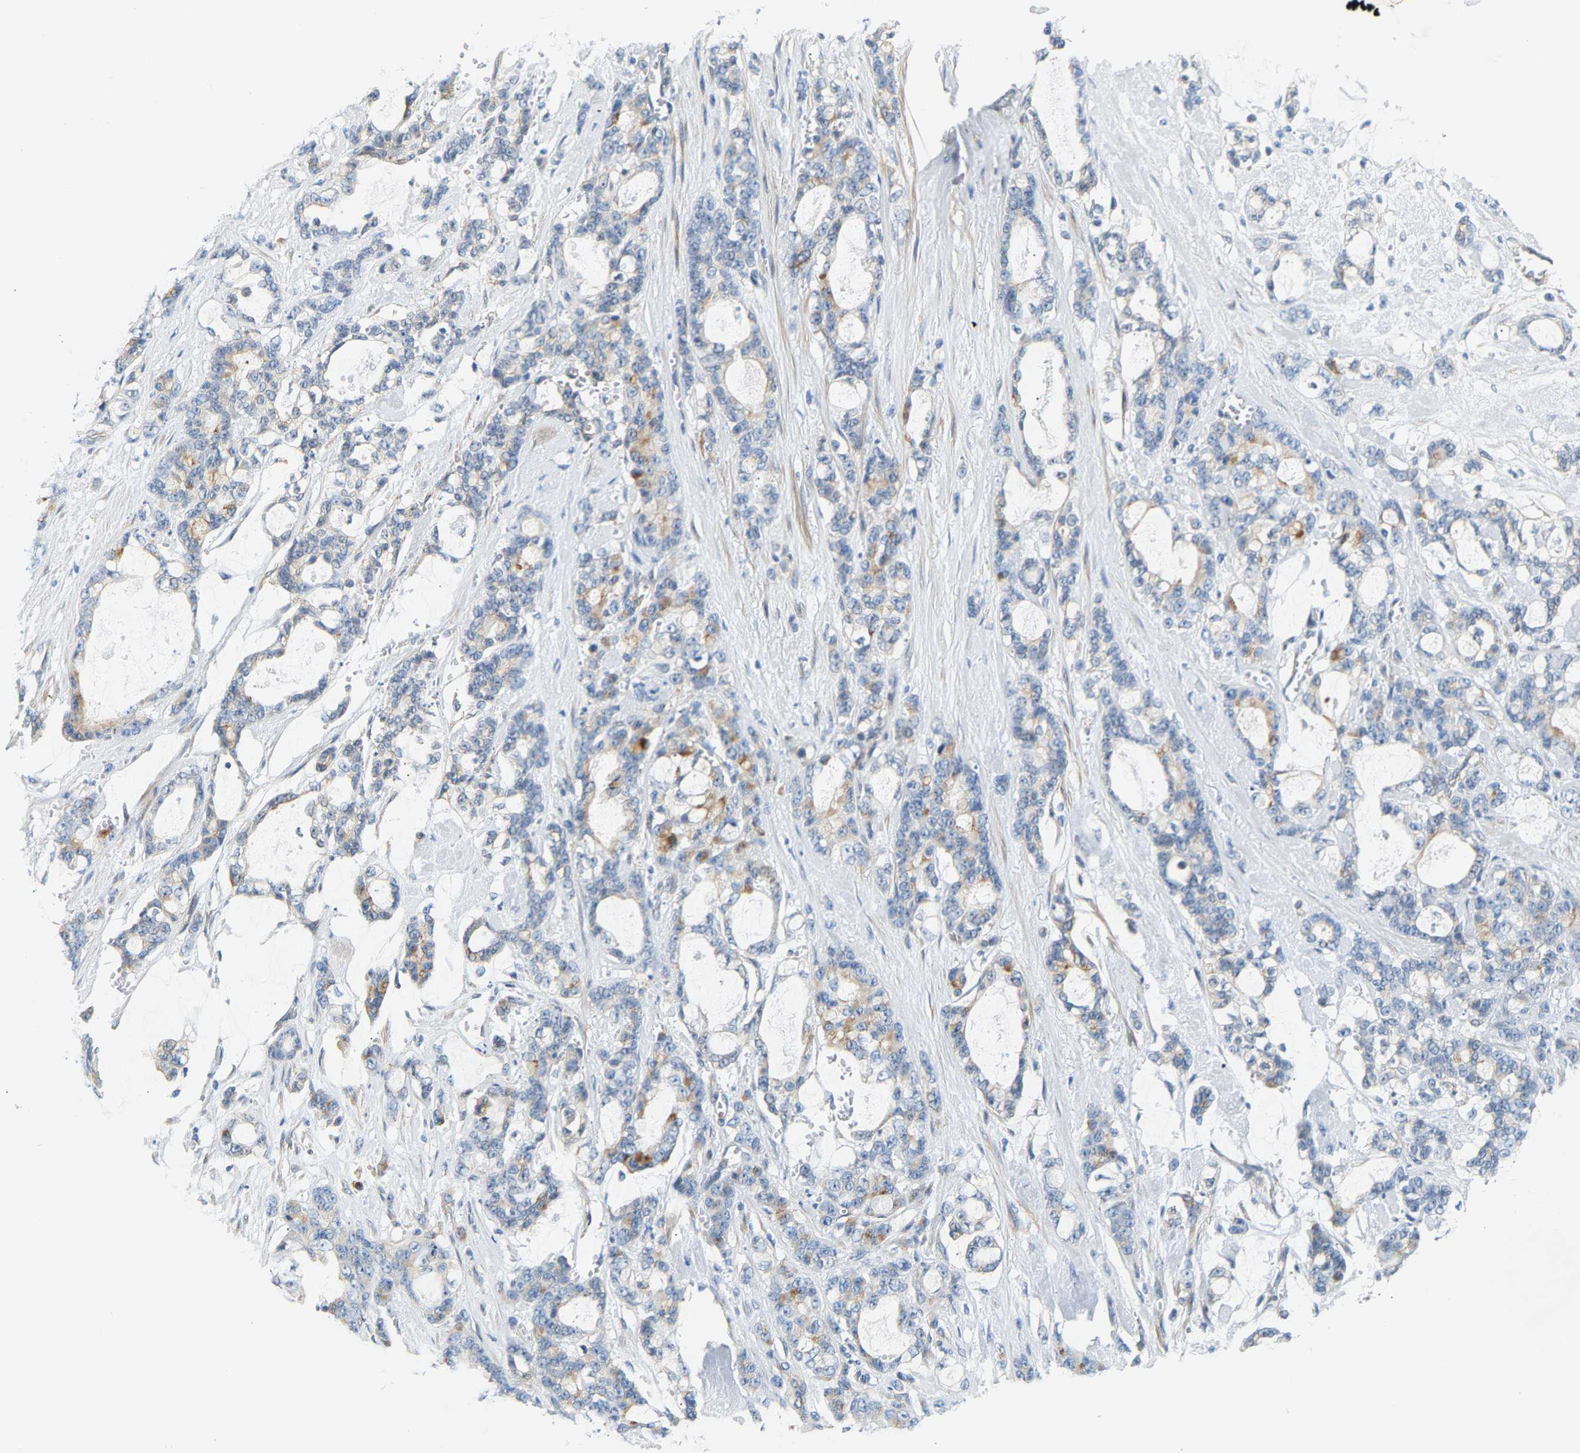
{"staining": {"intensity": "moderate", "quantity": "<25%", "location": "cytoplasmic/membranous"}, "tissue": "pancreatic cancer", "cell_type": "Tumor cells", "image_type": "cancer", "snomed": [{"axis": "morphology", "description": "Adenocarcinoma, NOS"}, {"axis": "topography", "description": "Pancreas"}], "caption": "There is low levels of moderate cytoplasmic/membranous positivity in tumor cells of pancreatic cancer, as demonstrated by immunohistochemical staining (brown color).", "gene": "PAWR", "patient": {"sex": "female", "age": 73}}